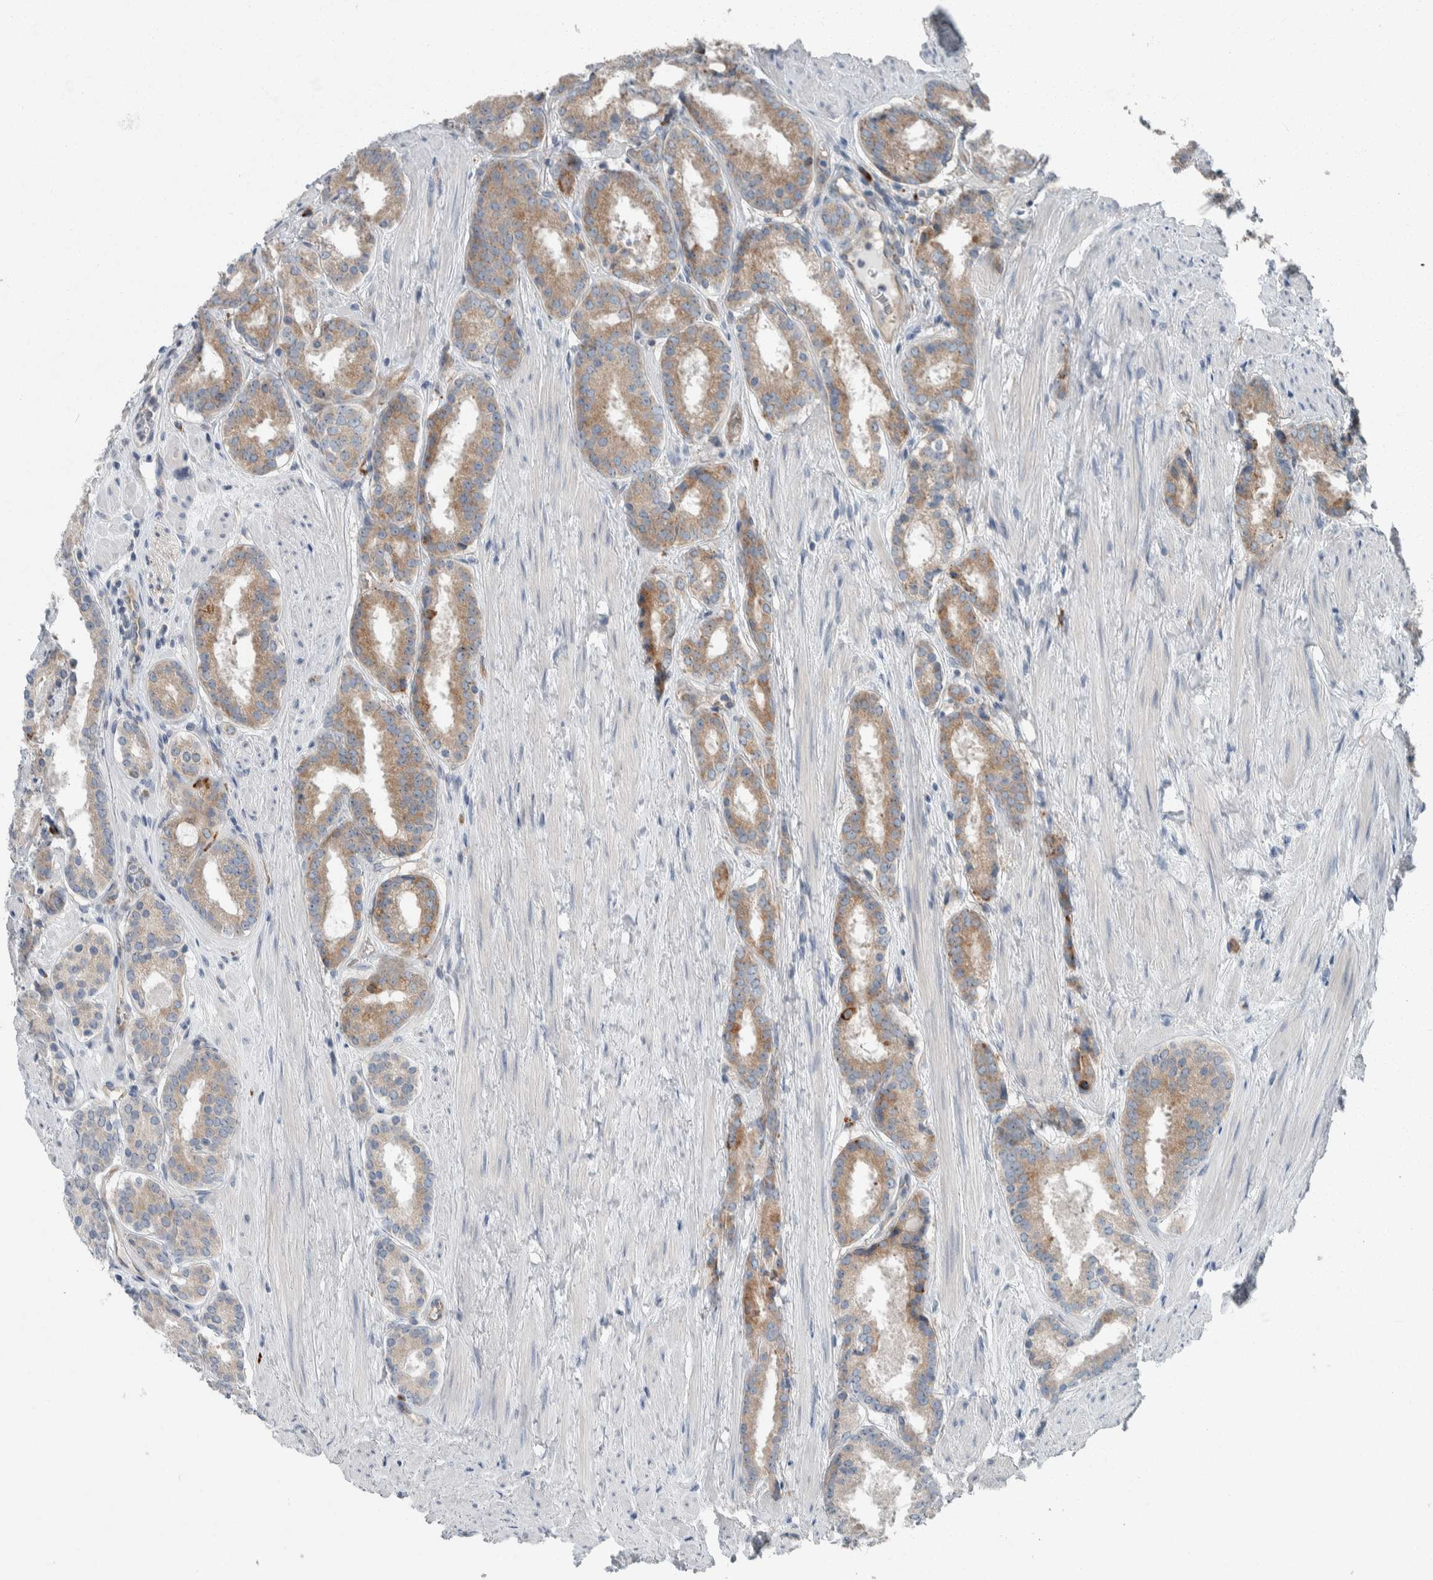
{"staining": {"intensity": "weak", "quantity": "25%-75%", "location": "cytoplasmic/membranous"}, "tissue": "prostate cancer", "cell_type": "Tumor cells", "image_type": "cancer", "snomed": [{"axis": "morphology", "description": "Adenocarcinoma, Low grade"}, {"axis": "topography", "description": "Prostate"}], "caption": "A brown stain shows weak cytoplasmic/membranous staining of a protein in human prostate low-grade adenocarcinoma tumor cells. (brown staining indicates protein expression, while blue staining denotes nuclei).", "gene": "USP25", "patient": {"sex": "male", "age": 69}}